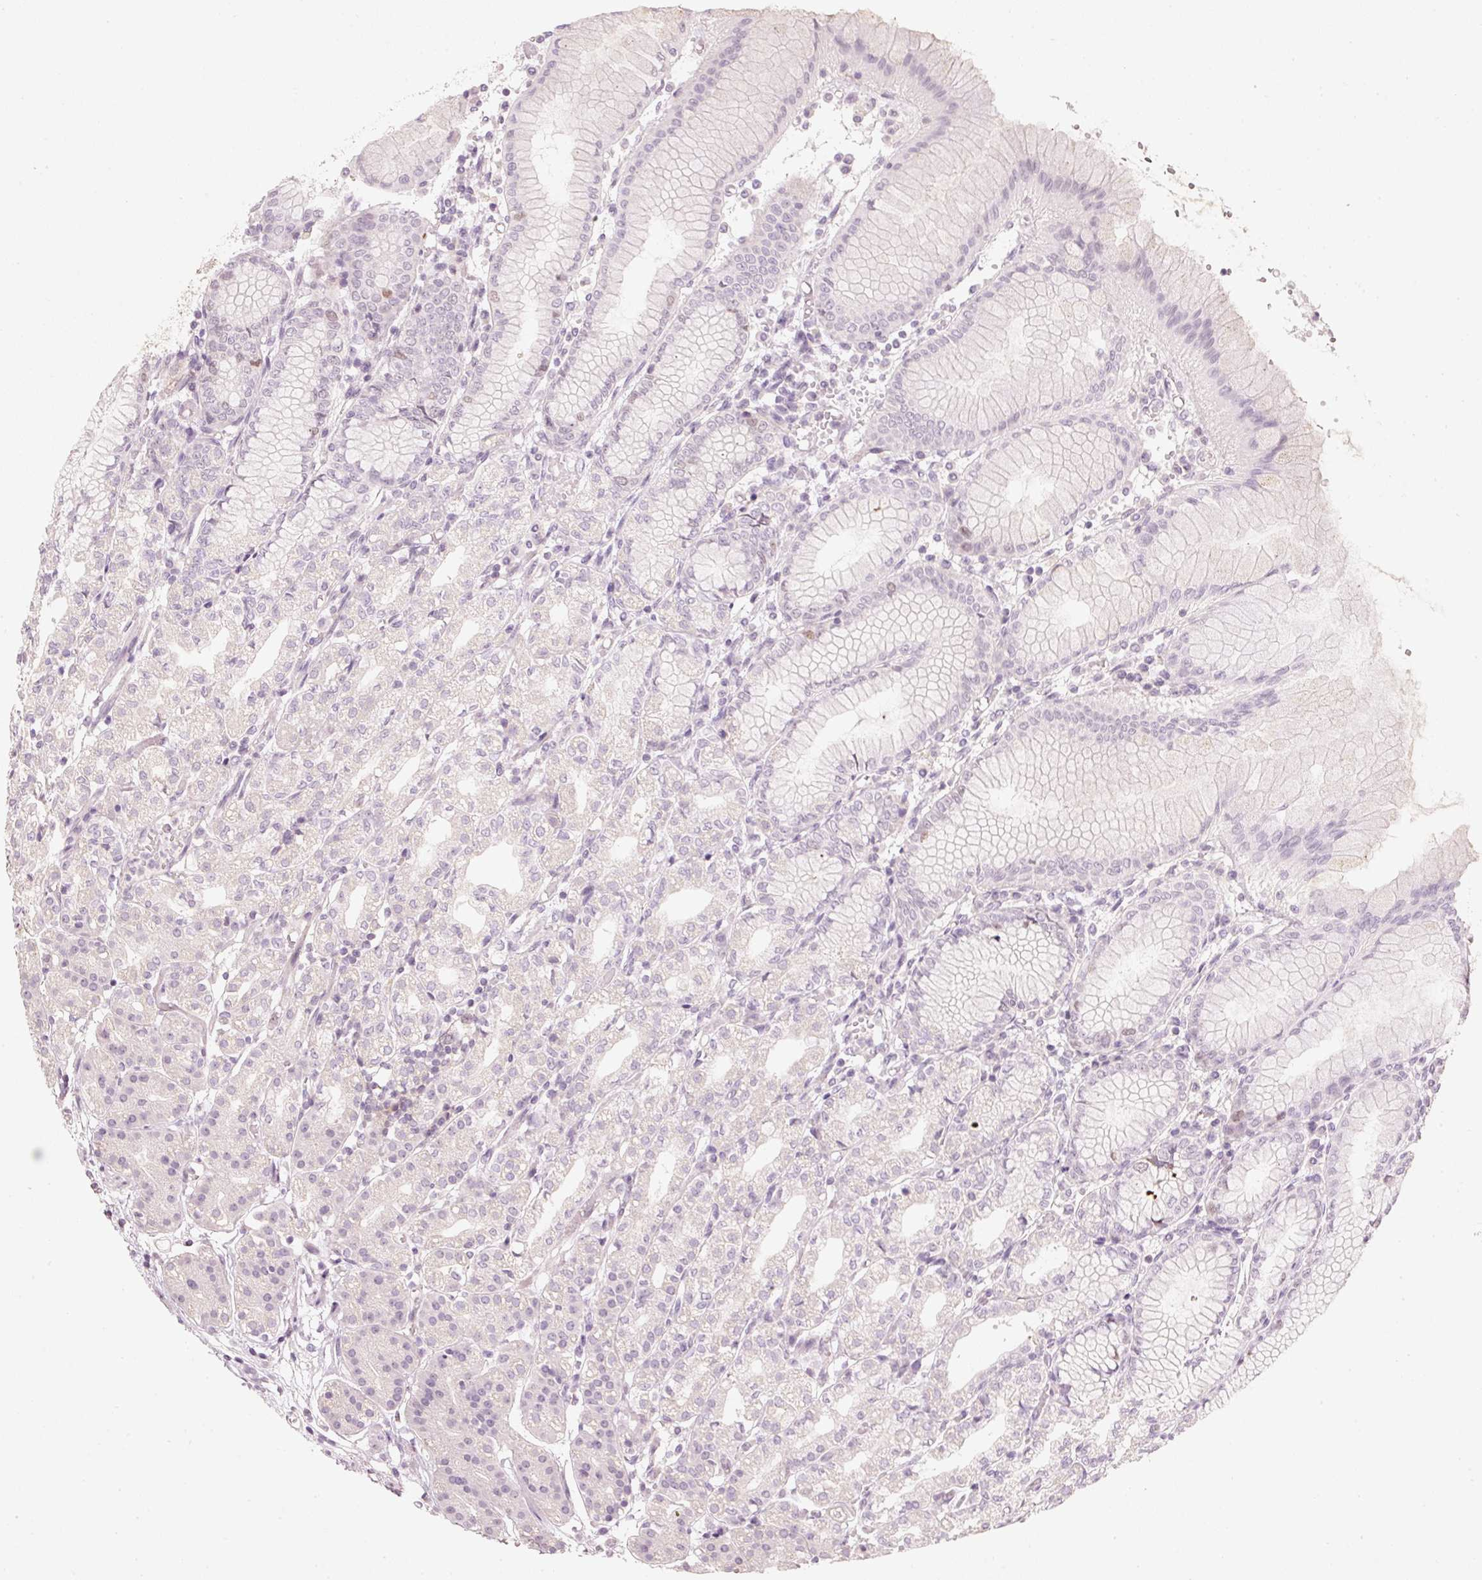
{"staining": {"intensity": "negative", "quantity": "none", "location": "none"}, "tissue": "stomach", "cell_type": "Glandular cells", "image_type": "normal", "snomed": [{"axis": "morphology", "description": "Normal tissue, NOS"}, {"axis": "topography", "description": "Stomach"}], "caption": "Stomach stained for a protein using immunohistochemistry displays no positivity glandular cells.", "gene": "TREX2", "patient": {"sex": "female", "age": 57}}